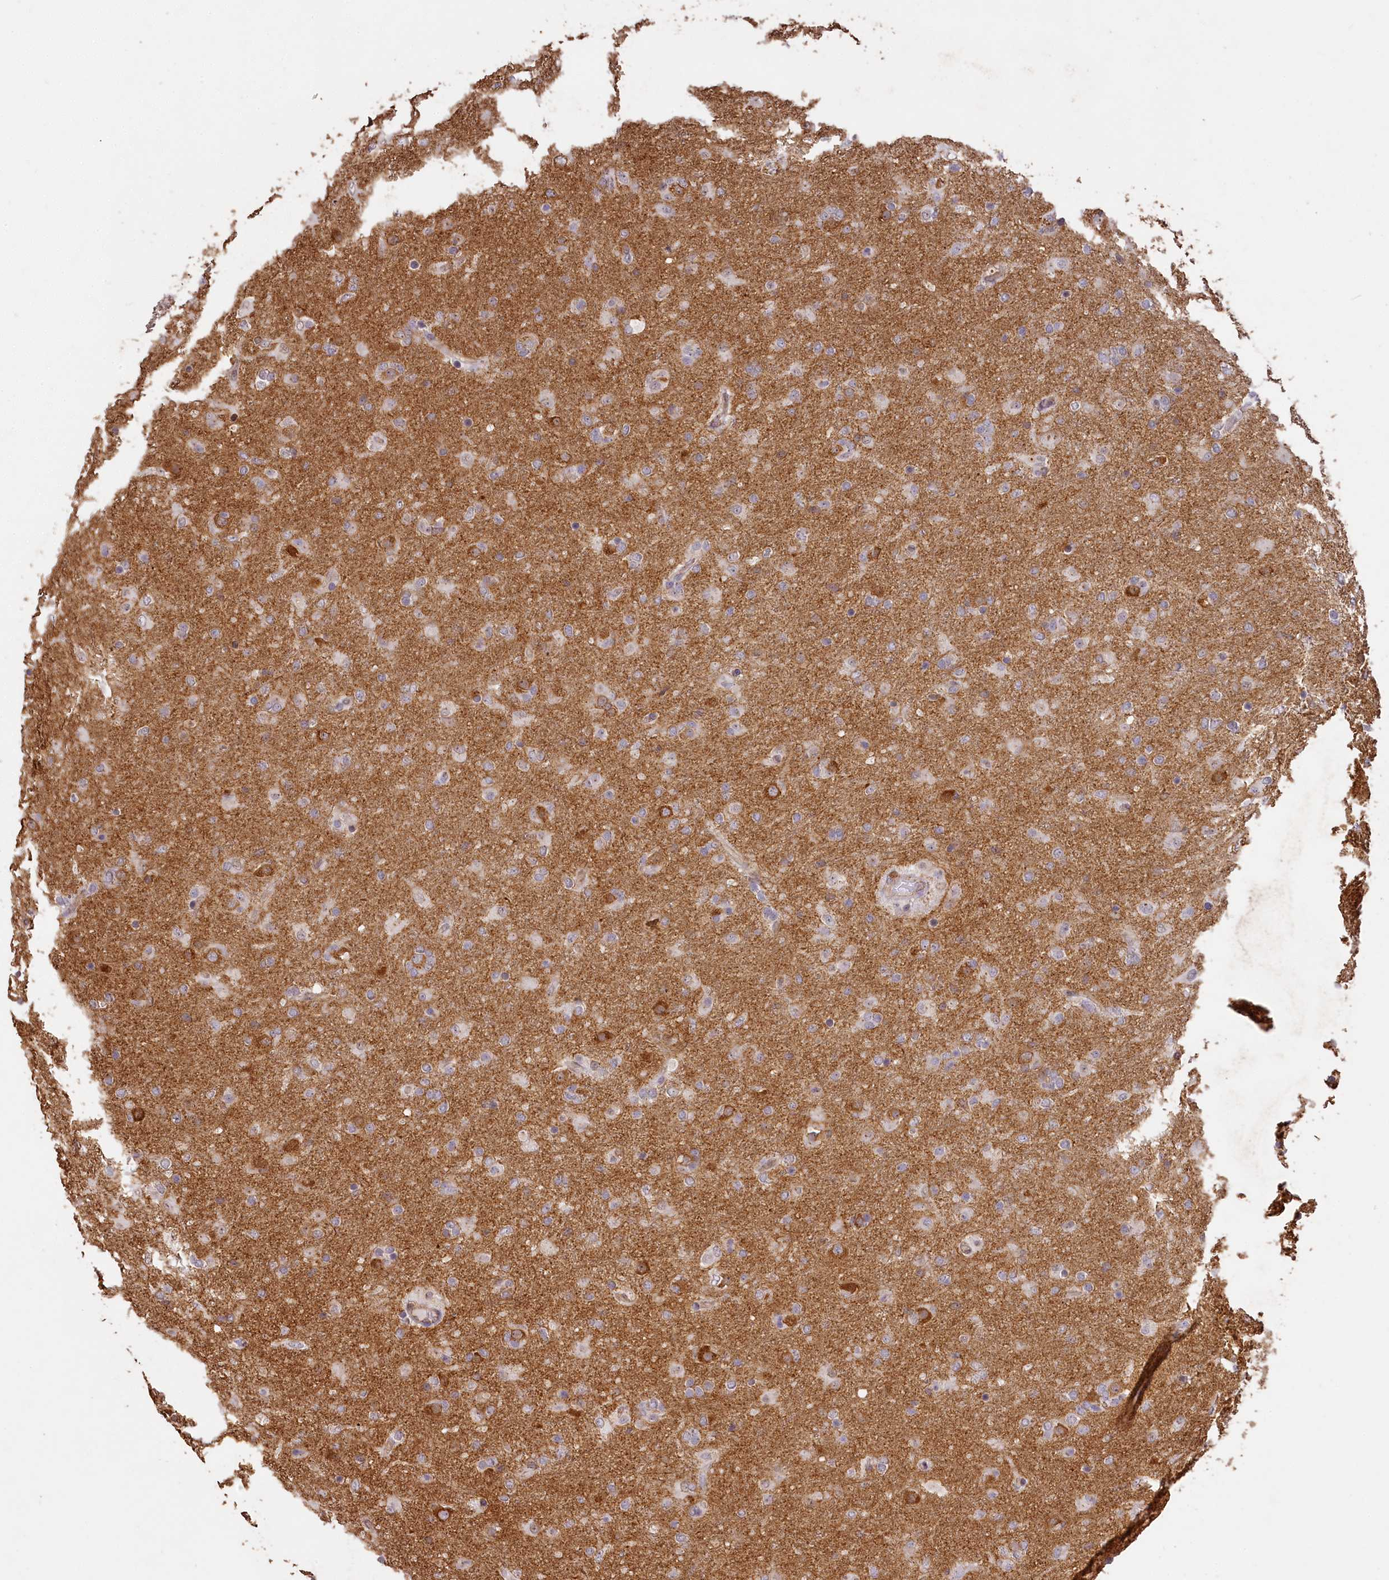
{"staining": {"intensity": "negative", "quantity": "none", "location": "none"}, "tissue": "glioma", "cell_type": "Tumor cells", "image_type": "cancer", "snomed": [{"axis": "morphology", "description": "Glioma, malignant, Low grade"}, {"axis": "topography", "description": "Brain"}], "caption": "Glioma stained for a protein using IHC demonstrates no staining tumor cells.", "gene": "MADD", "patient": {"sex": "male", "age": 65}}